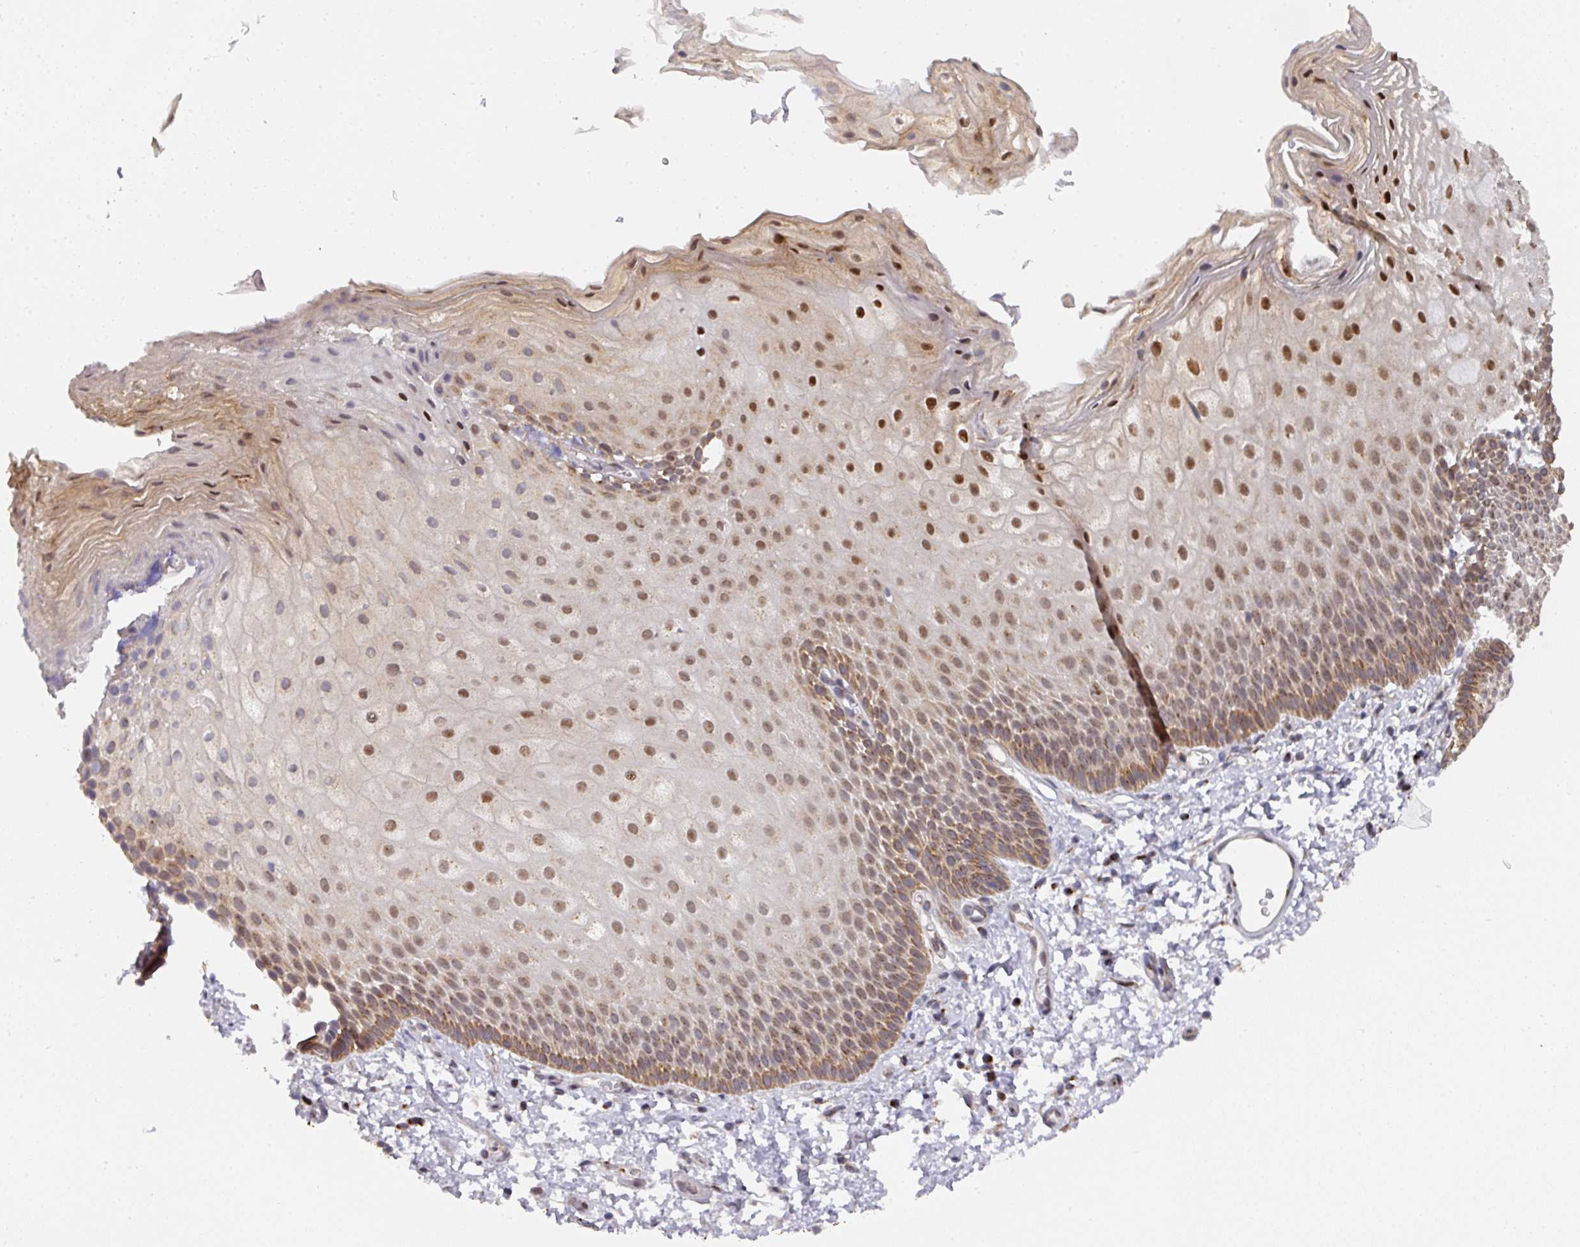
{"staining": {"intensity": "moderate", "quantity": ">75%", "location": "cytoplasmic/membranous,nuclear"}, "tissue": "skin", "cell_type": "Epidermal cells", "image_type": "normal", "snomed": [{"axis": "morphology", "description": "Normal tissue, NOS"}, {"axis": "topography", "description": "Anal"}], "caption": "The photomicrograph displays immunohistochemical staining of normal skin. There is moderate cytoplasmic/membranous,nuclear staining is identified in about >75% of epidermal cells. (Stains: DAB in brown, nuclei in blue, Microscopy: brightfield microscopy at high magnification).", "gene": "C18orf25", "patient": {"sex": "female", "age": 40}}